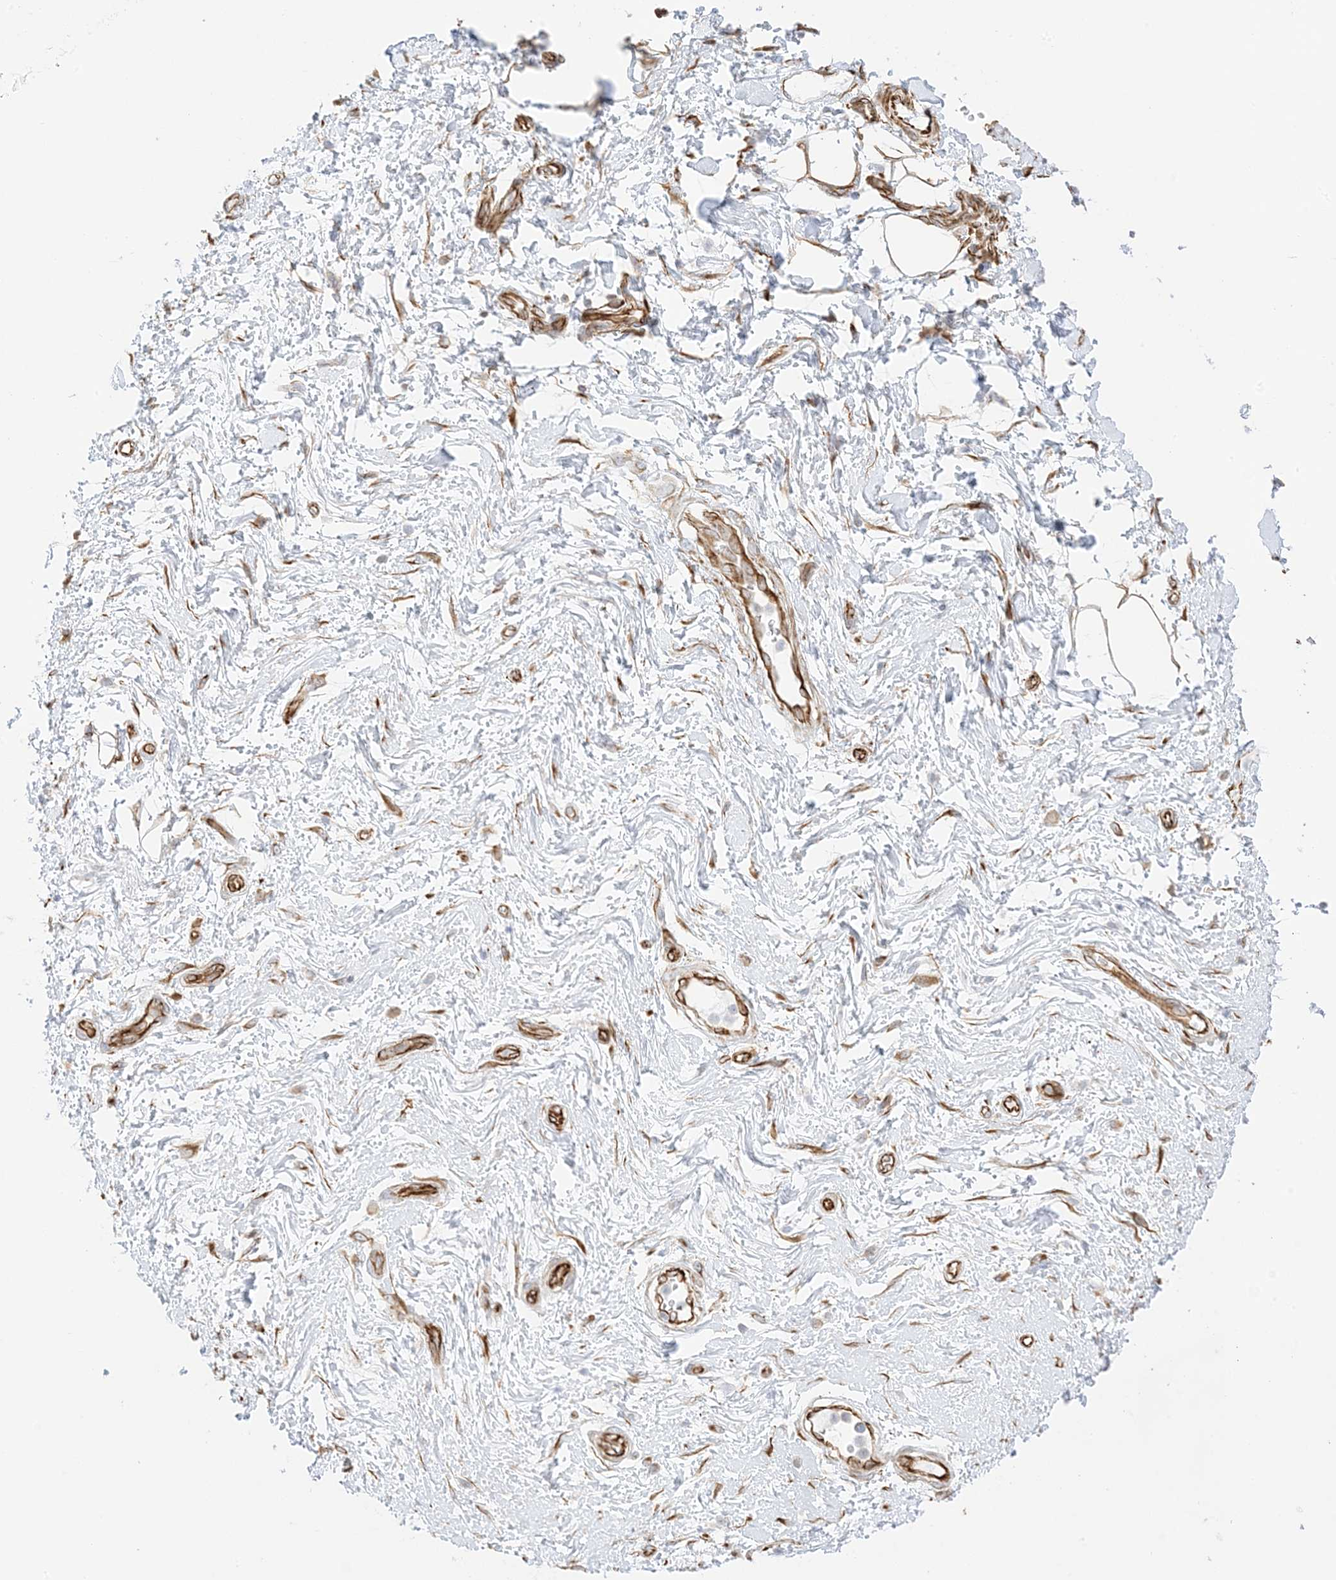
{"staining": {"intensity": "moderate", "quantity": "25%-75%", "location": "cytoplasmic/membranous"}, "tissue": "adipose tissue", "cell_type": "Adipocytes", "image_type": "normal", "snomed": [{"axis": "morphology", "description": "Normal tissue, NOS"}, {"axis": "morphology", "description": "Adenocarcinoma, NOS"}, {"axis": "topography", "description": "Pancreas"}, {"axis": "topography", "description": "Peripheral nerve tissue"}], "caption": "An immunohistochemistry (IHC) micrograph of benign tissue is shown. Protein staining in brown labels moderate cytoplasmic/membranous positivity in adipose tissue within adipocytes.", "gene": "PID1", "patient": {"sex": "male", "age": 59}}